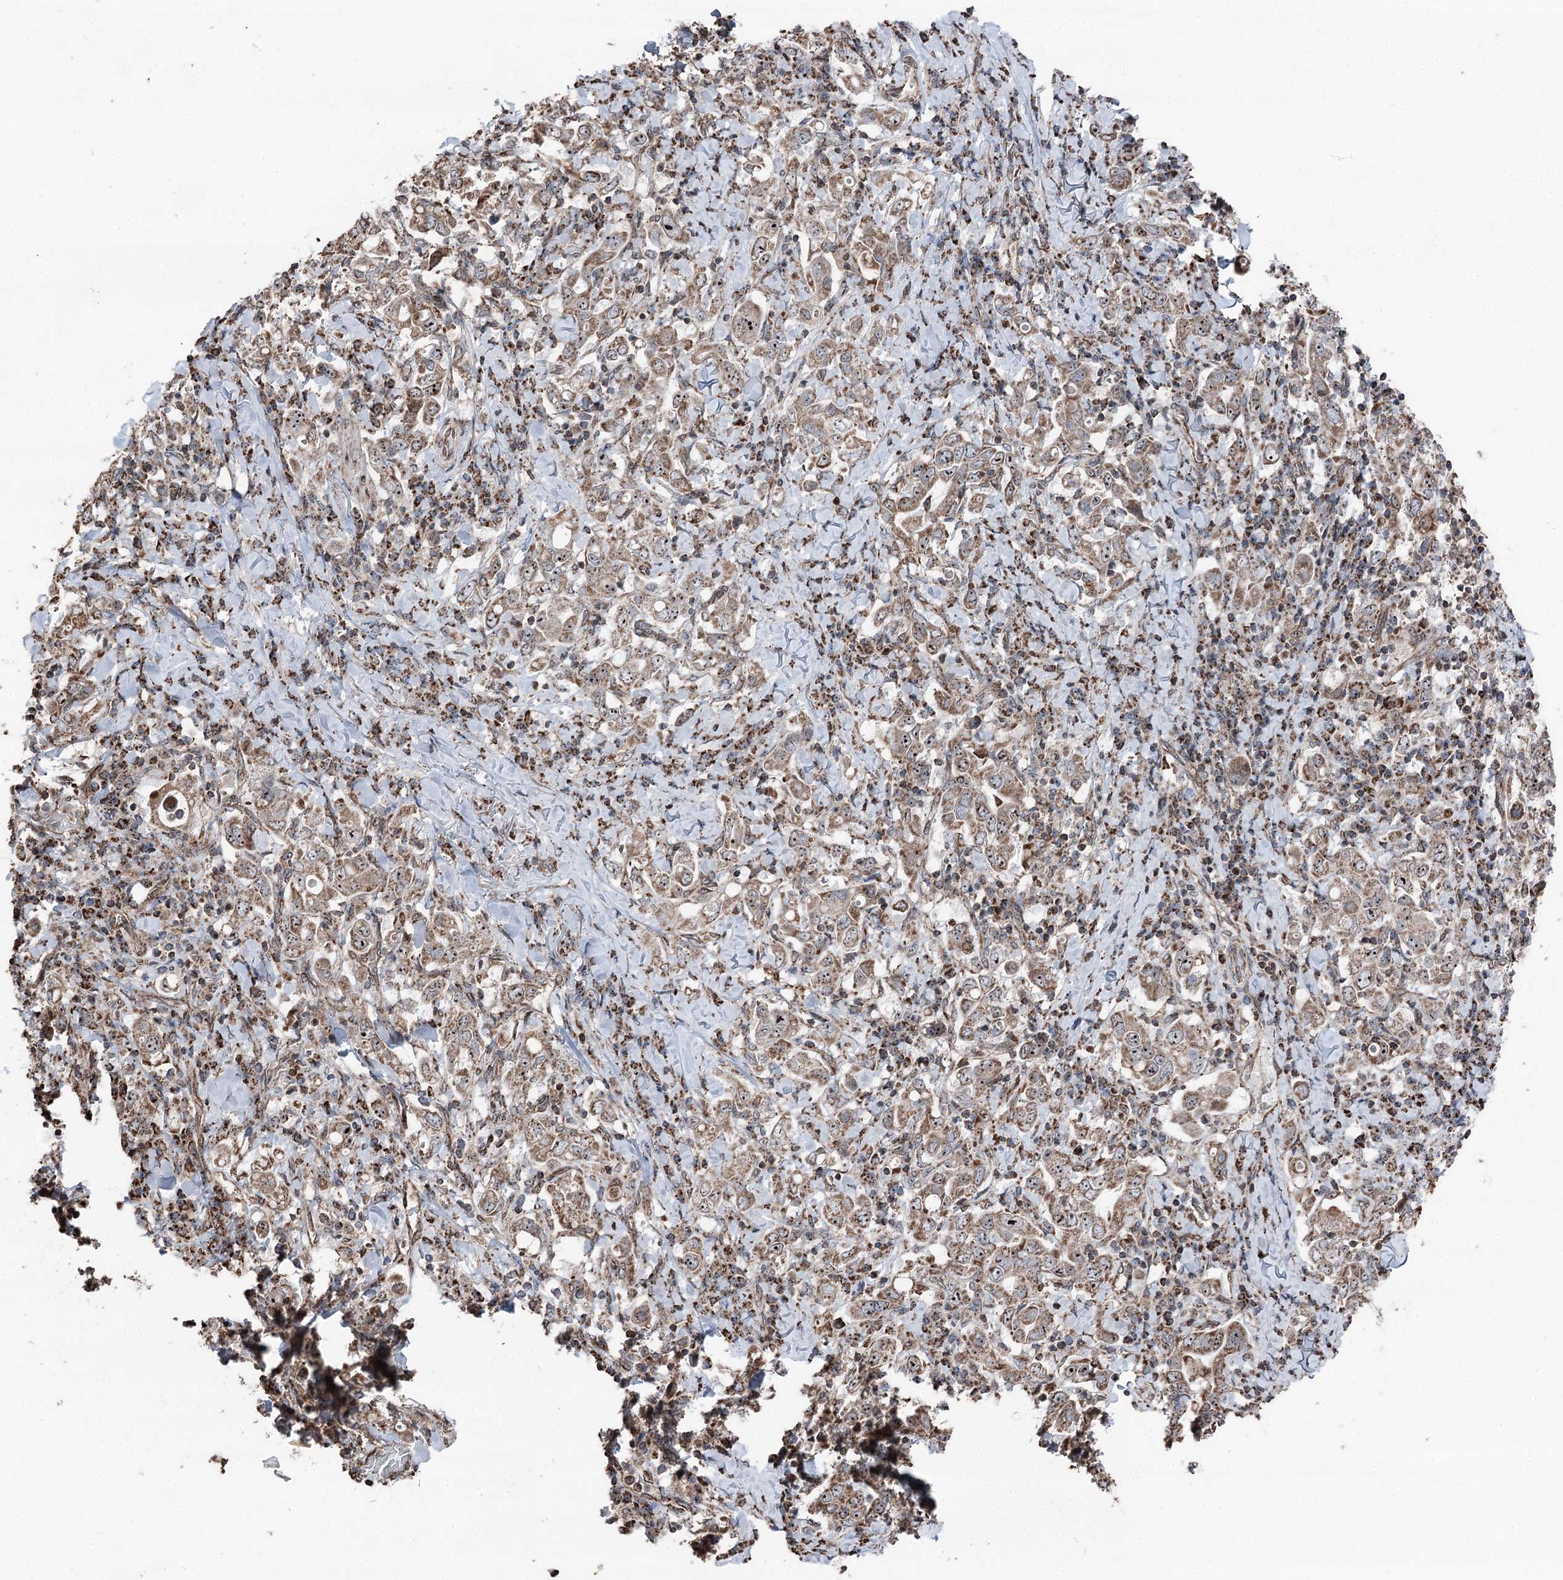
{"staining": {"intensity": "moderate", "quantity": ">75%", "location": "cytoplasmic/membranous,nuclear"}, "tissue": "stomach cancer", "cell_type": "Tumor cells", "image_type": "cancer", "snomed": [{"axis": "morphology", "description": "Adenocarcinoma, NOS"}, {"axis": "topography", "description": "Stomach, upper"}], "caption": "A micrograph of human stomach cancer (adenocarcinoma) stained for a protein demonstrates moderate cytoplasmic/membranous and nuclear brown staining in tumor cells.", "gene": "STEEP1", "patient": {"sex": "male", "age": 62}}